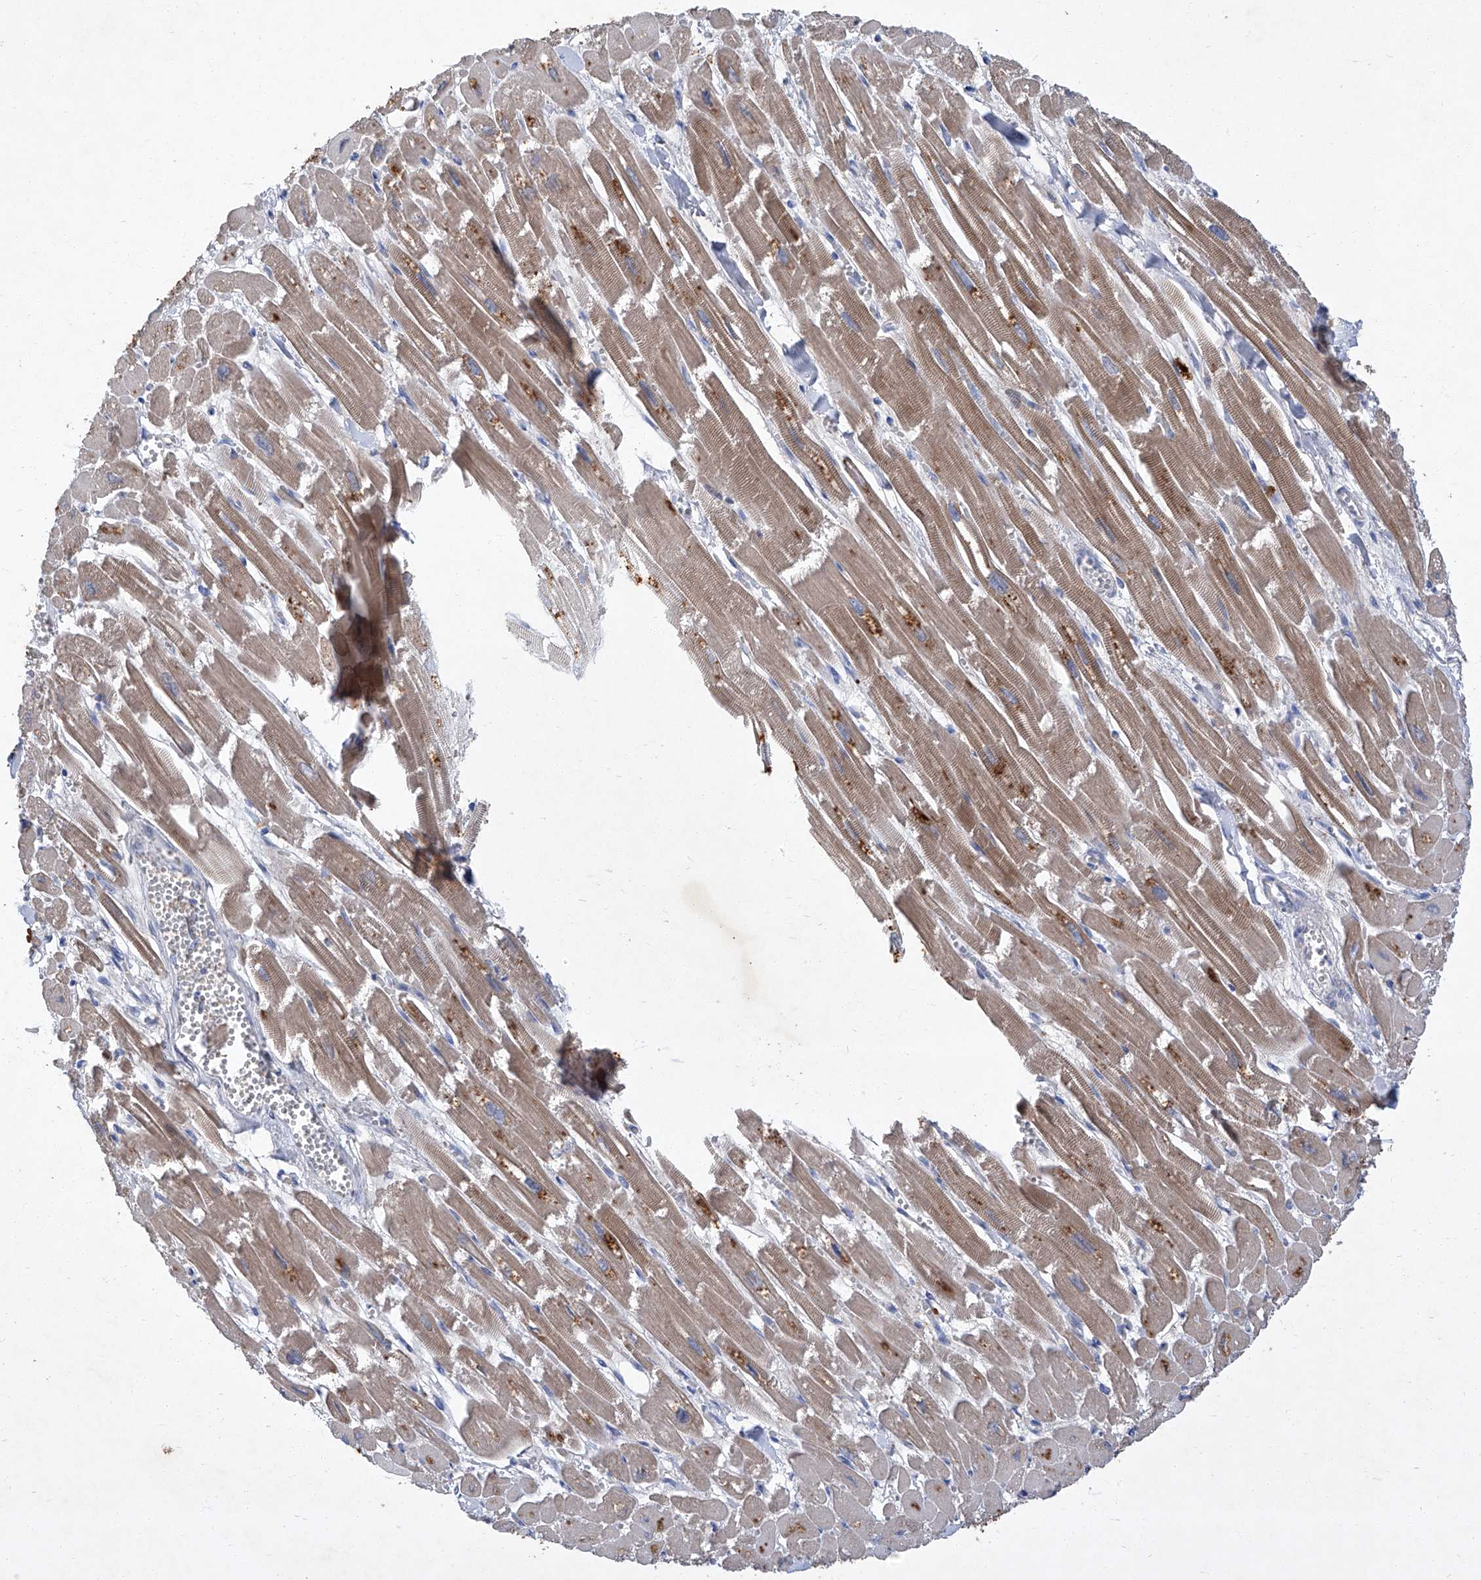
{"staining": {"intensity": "moderate", "quantity": ">75%", "location": "cytoplasmic/membranous"}, "tissue": "heart muscle", "cell_type": "Cardiomyocytes", "image_type": "normal", "snomed": [{"axis": "morphology", "description": "Normal tissue, NOS"}, {"axis": "topography", "description": "Heart"}], "caption": "Cardiomyocytes display medium levels of moderate cytoplasmic/membranous positivity in approximately >75% of cells in unremarkable heart muscle.", "gene": "SBK2", "patient": {"sex": "male", "age": 54}}